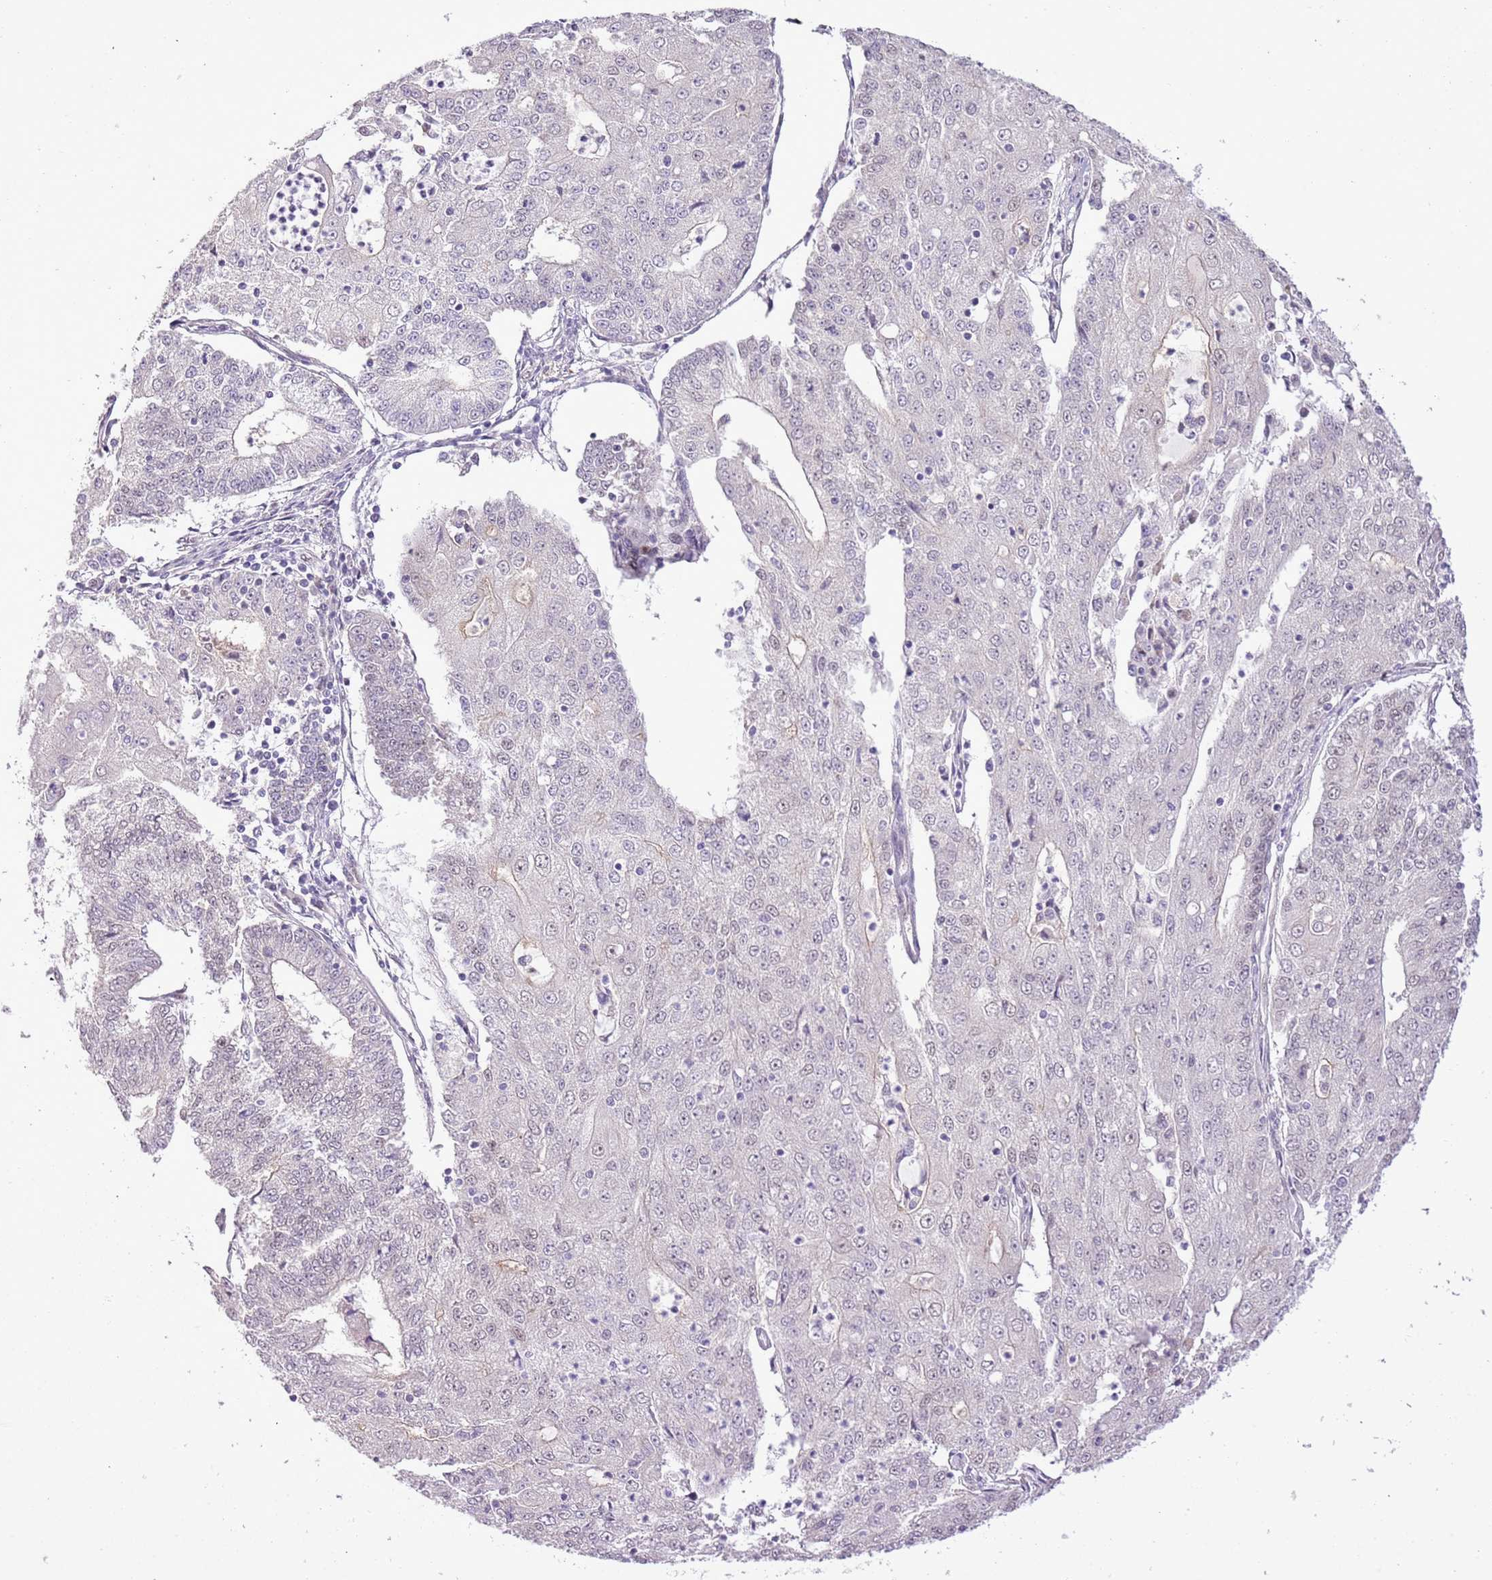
{"staining": {"intensity": "weak", "quantity": "<25%", "location": "nuclear"}, "tissue": "endometrial cancer", "cell_type": "Tumor cells", "image_type": "cancer", "snomed": [{"axis": "morphology", "description": "Adenocarcinoma, NOS"}, {"axis": "topography", "description": "Endometrium"}], "caption": "The photomicrograph displays no significant expression in tumor cells of adenocarcinoma (endometrial).", "gene": "NACC2", "patient": {"sex": "female", "age": 56}}